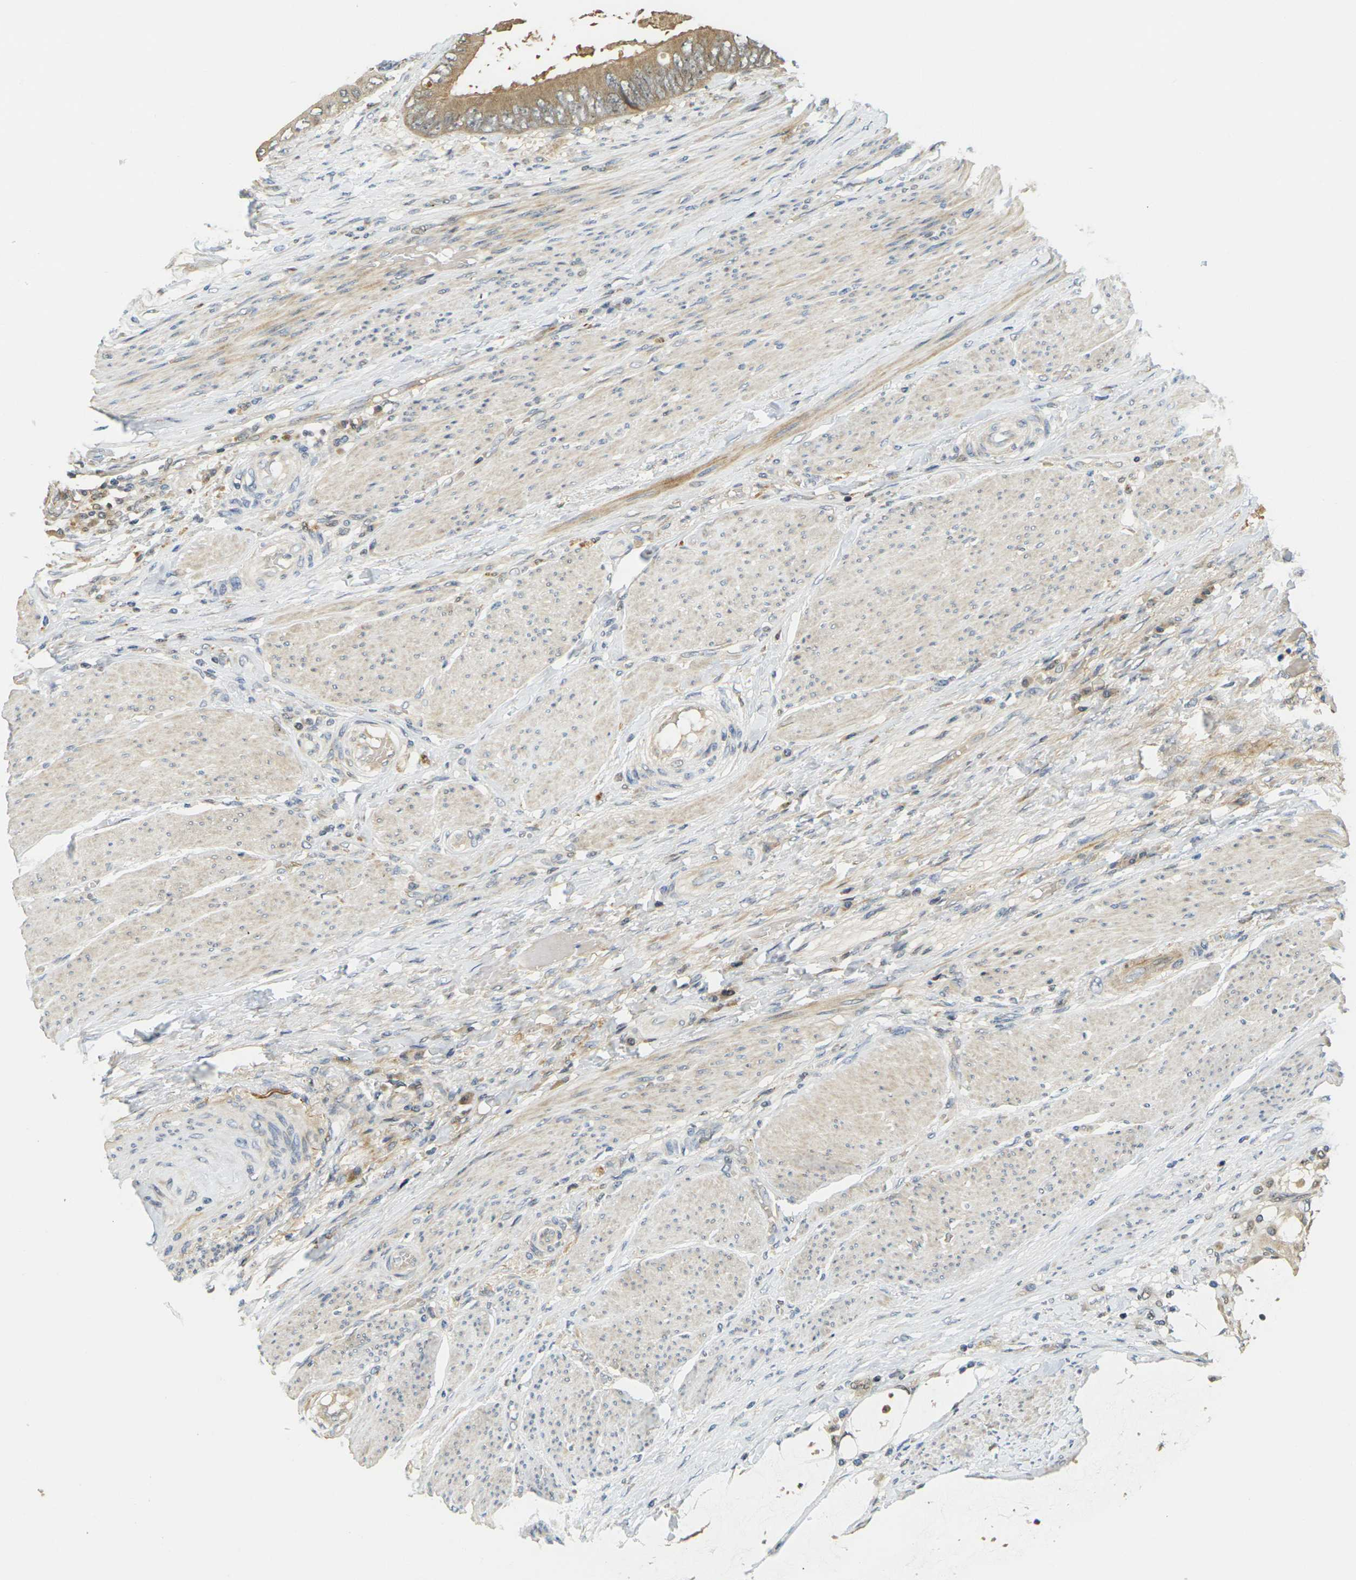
{"staining": {"intensity": "moderate", "quantity": ">75%", "location": "cytoplasmic/membranous,nuclear"}, "tissue": "colorectal cancer", "cell_type": "Tumor cells", "image_type": "cancer", "snomed": [{"axis": "morphology", "description": "Adenocarcinoma, NOS"}, {"axis": "topography", "description": "Rectum"}], "caption": "Moderate cytoplasmic/membranous and nuclear staining is present in about >75% of tumor cells in colorectal cancer.", "gene": "KLHL8", "patient": {"sex": "female", "age": 77}}